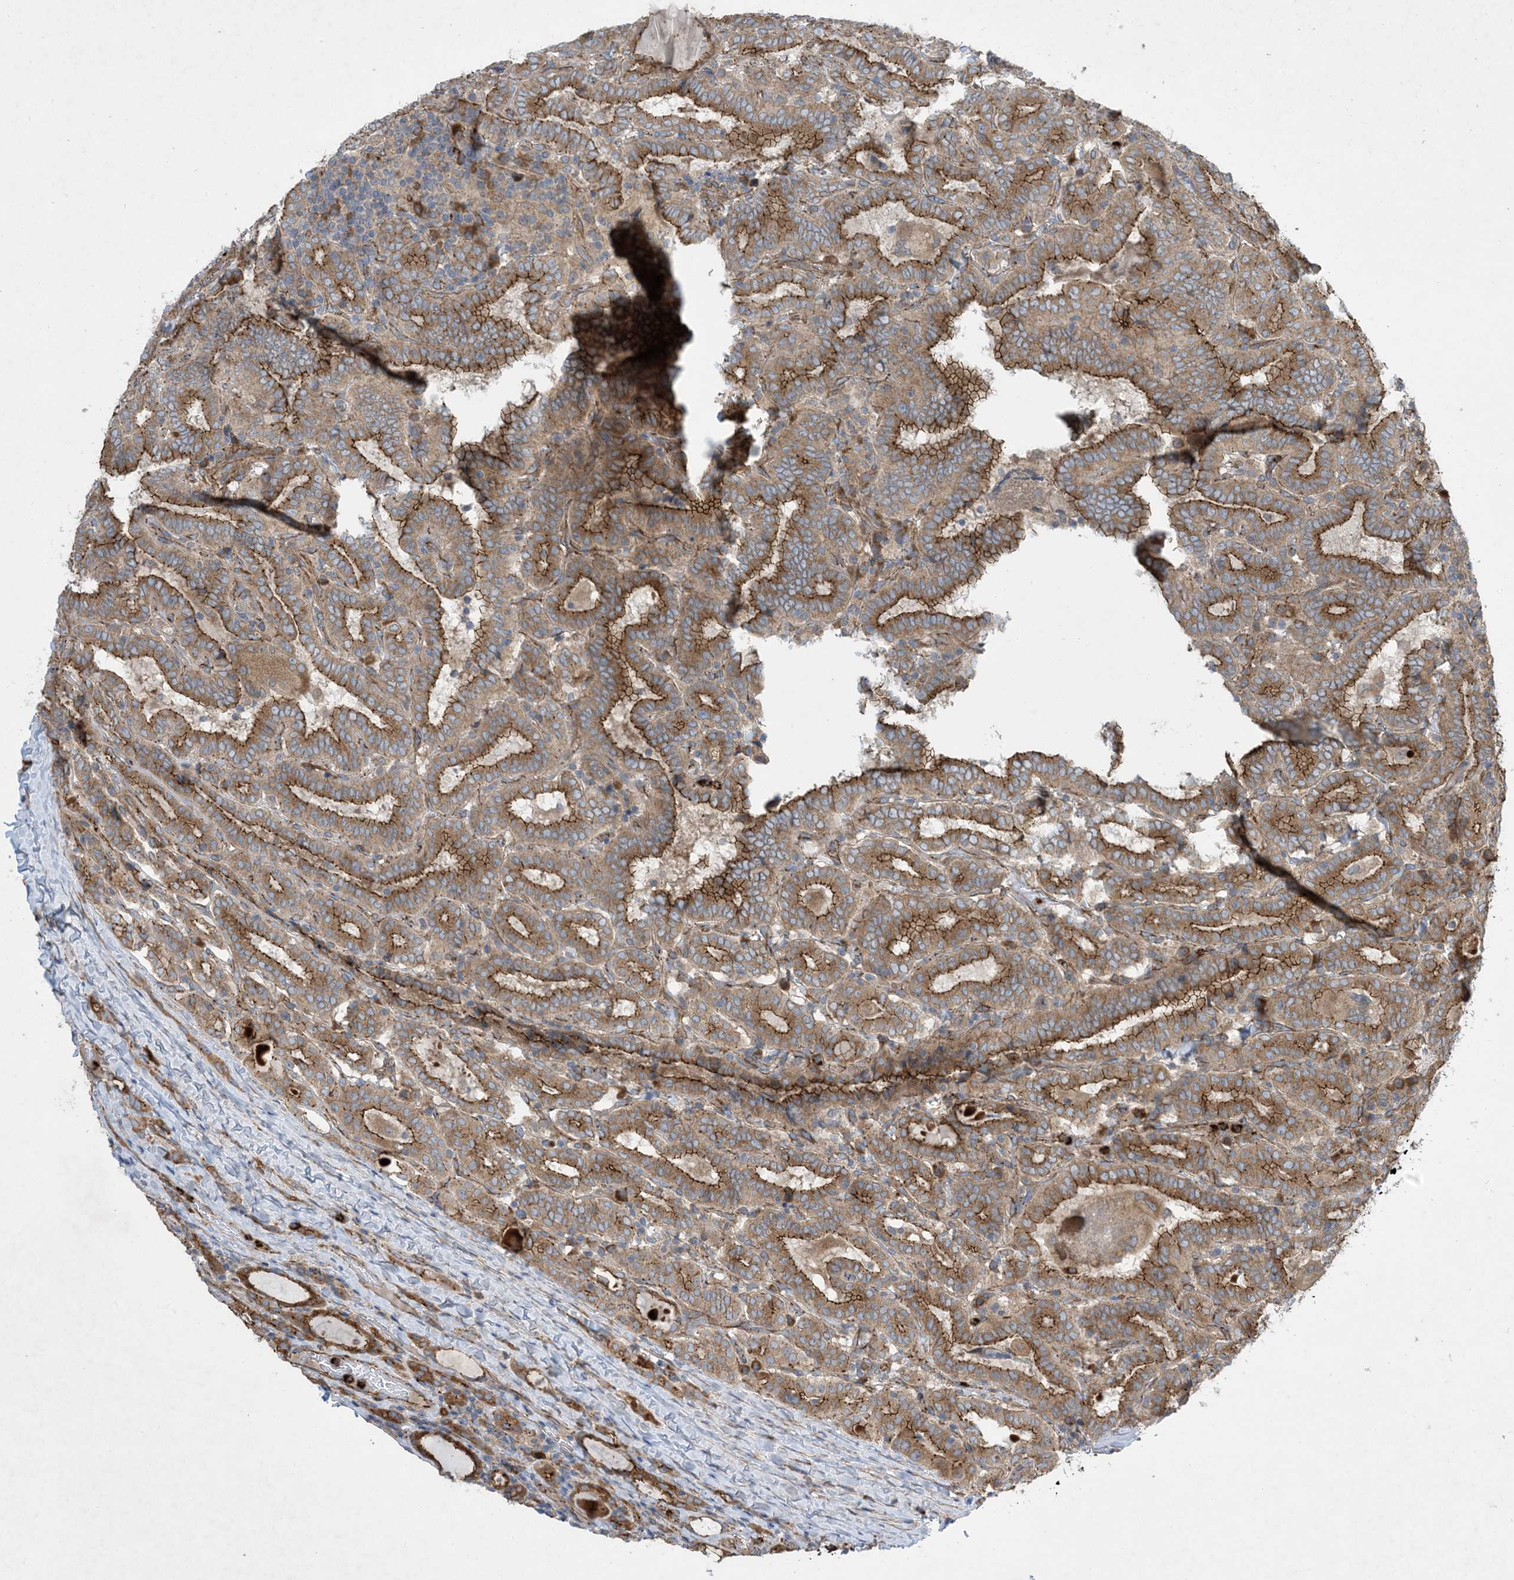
{"staining": {"intensity": "moderate", "quantity": ">75%", "location": "cytoplasmic/membranous"}, "tissue": "thyroid cancer", "cell_type": "Tumor cells", "image_type": "cancer", "snomed": [{"axis": "morphology", "description": "Papillary adenocarcinoma, NOS"}, {"axis": "topography", "description": "Thyroid gland"}], "caption": "A brown stain labels moderate cytoplasmic/membranous staining of a protein in thyroid cancer (papillary adenocarcinoma) tumor cells.", "gene": "OTOP1", "patient": {"sex": "female", "age": 72}}